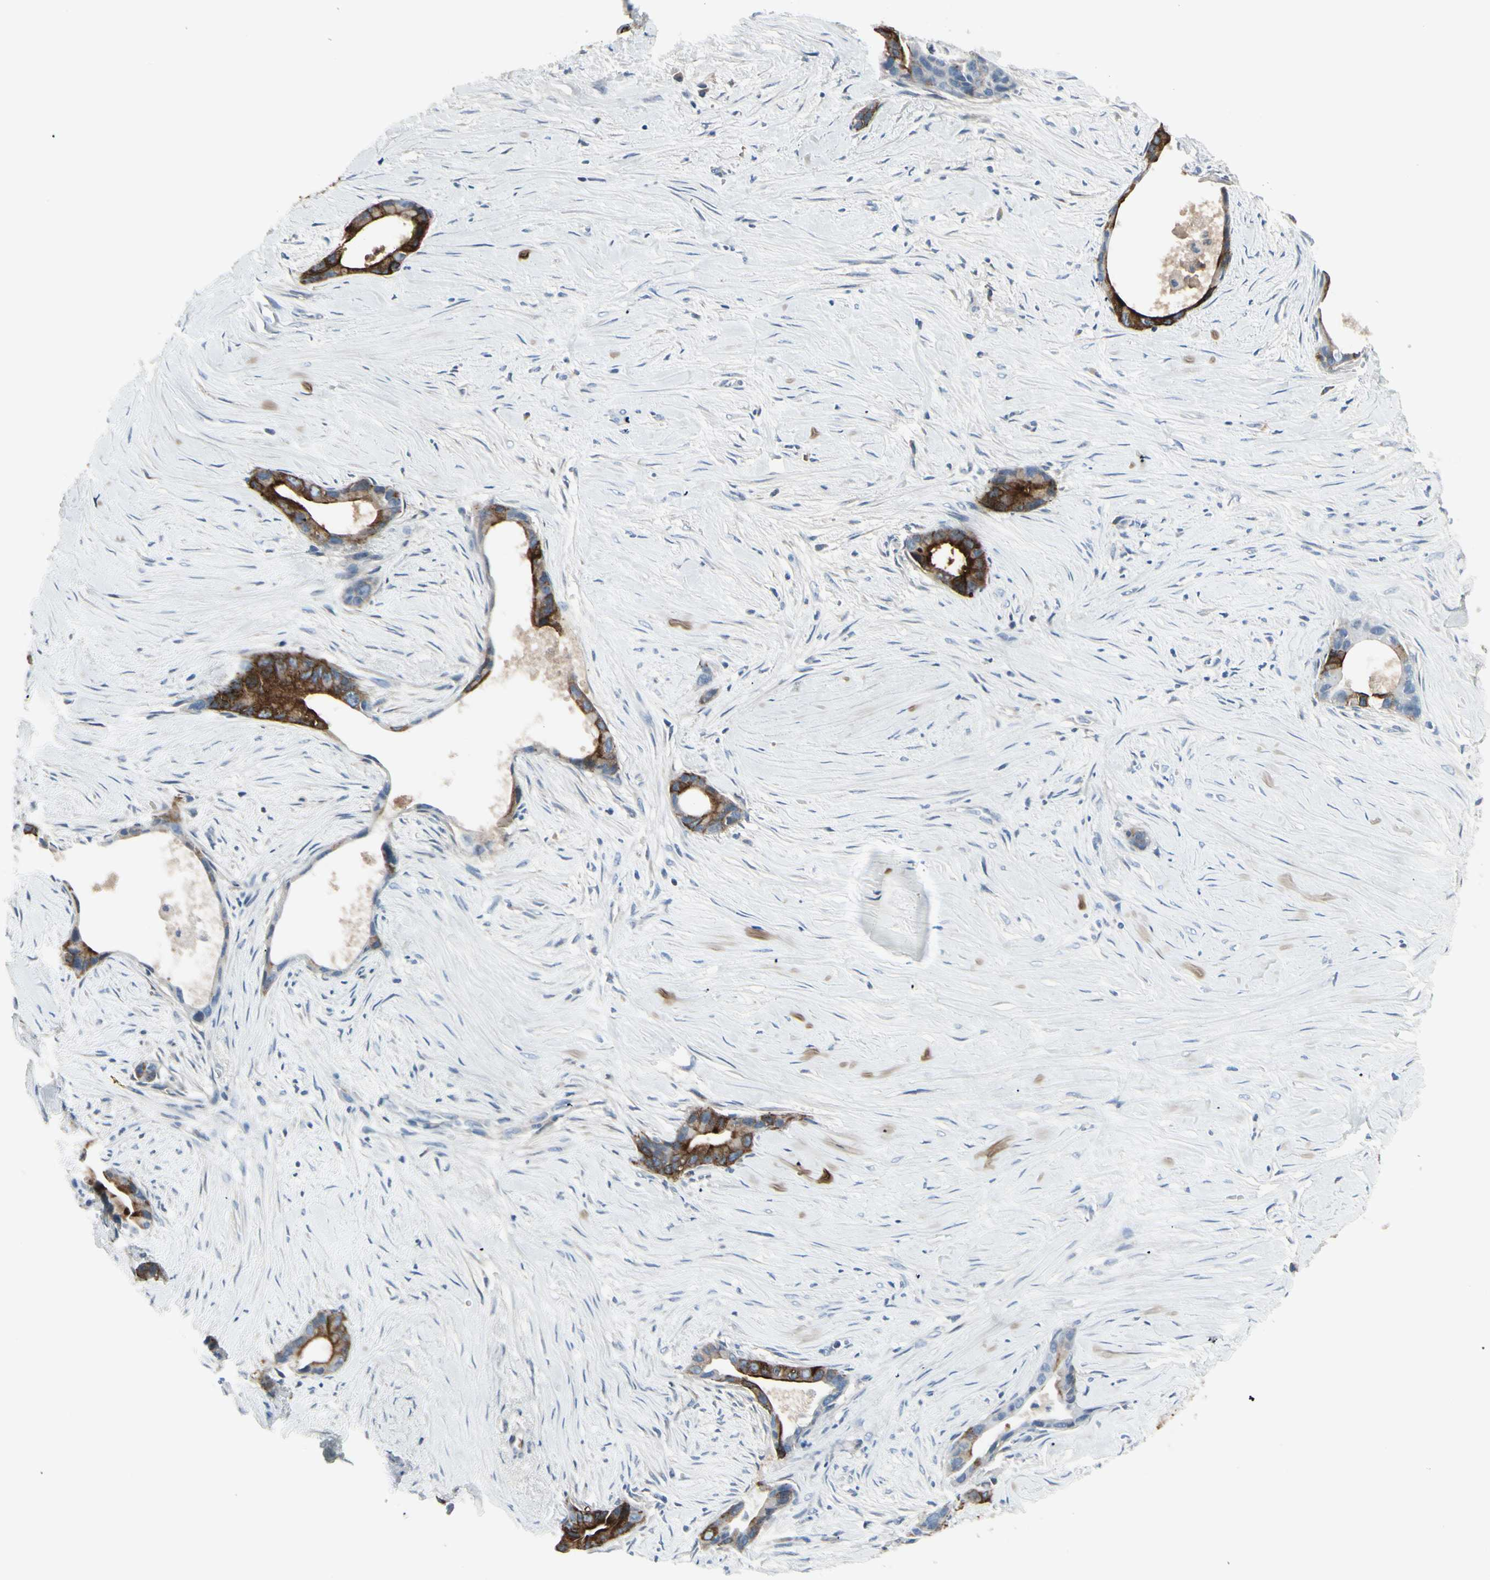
{"staining": {"intensity": "strong", "quantity": ">75%", "location": "cytoplasmic/membranous"}, "tissue": "liver cancer", "cell_type": "Tumor cells", "image_type": "cancer", "snomed": [{"axis": "morphology", "description": "Cholangiocarcinoma"}, {"axis": "topography", "description": "Liver"}], "caption": "Liver cancer stained for a protein (brown) reveals strong cytoplasmic/membranous positive expression in approximately >75% of tumor cells.", "gene": "PIGR", "patient": {"sex": "female", "age": 55}}